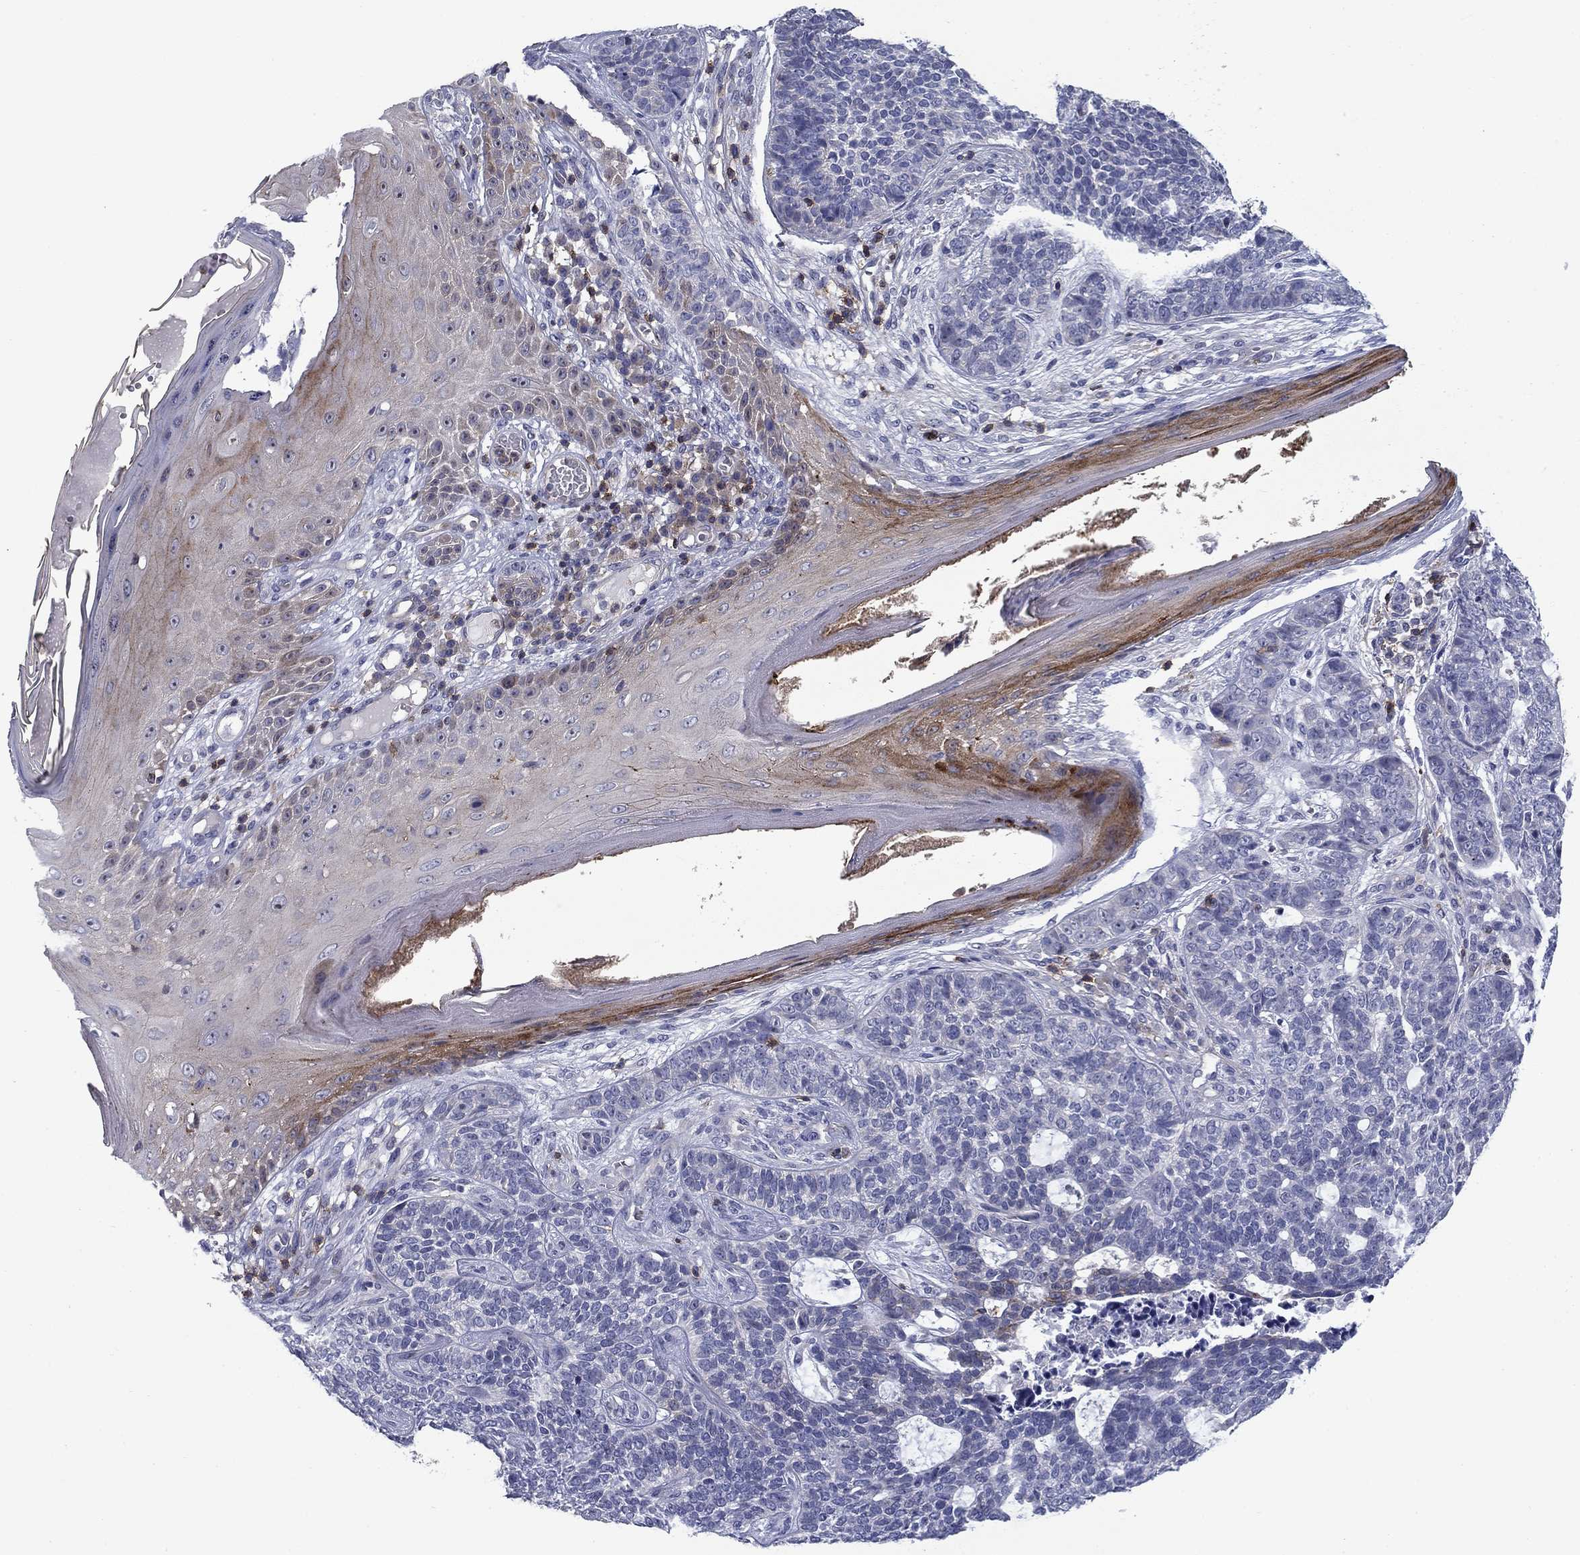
{"staining": {"intensity": "negative", "quantity": "none", "location": "none"}, "tissue": "skin cancer", "cell_type": "Tumor cells", "image_type": "cancer", "snomed": [{"axis": "morphology", "description": "Basal cell carcinoma"}, {"axis": "topography", "description": "Skin"}], "caption": "Human skin cancer (basal cell carcinoma) stained for a protein using immunohistochemistry (IHC) reveals no expression in tumor cells.", "gene": "SIT1", "patient": {"sex": "female", "age": 69}}